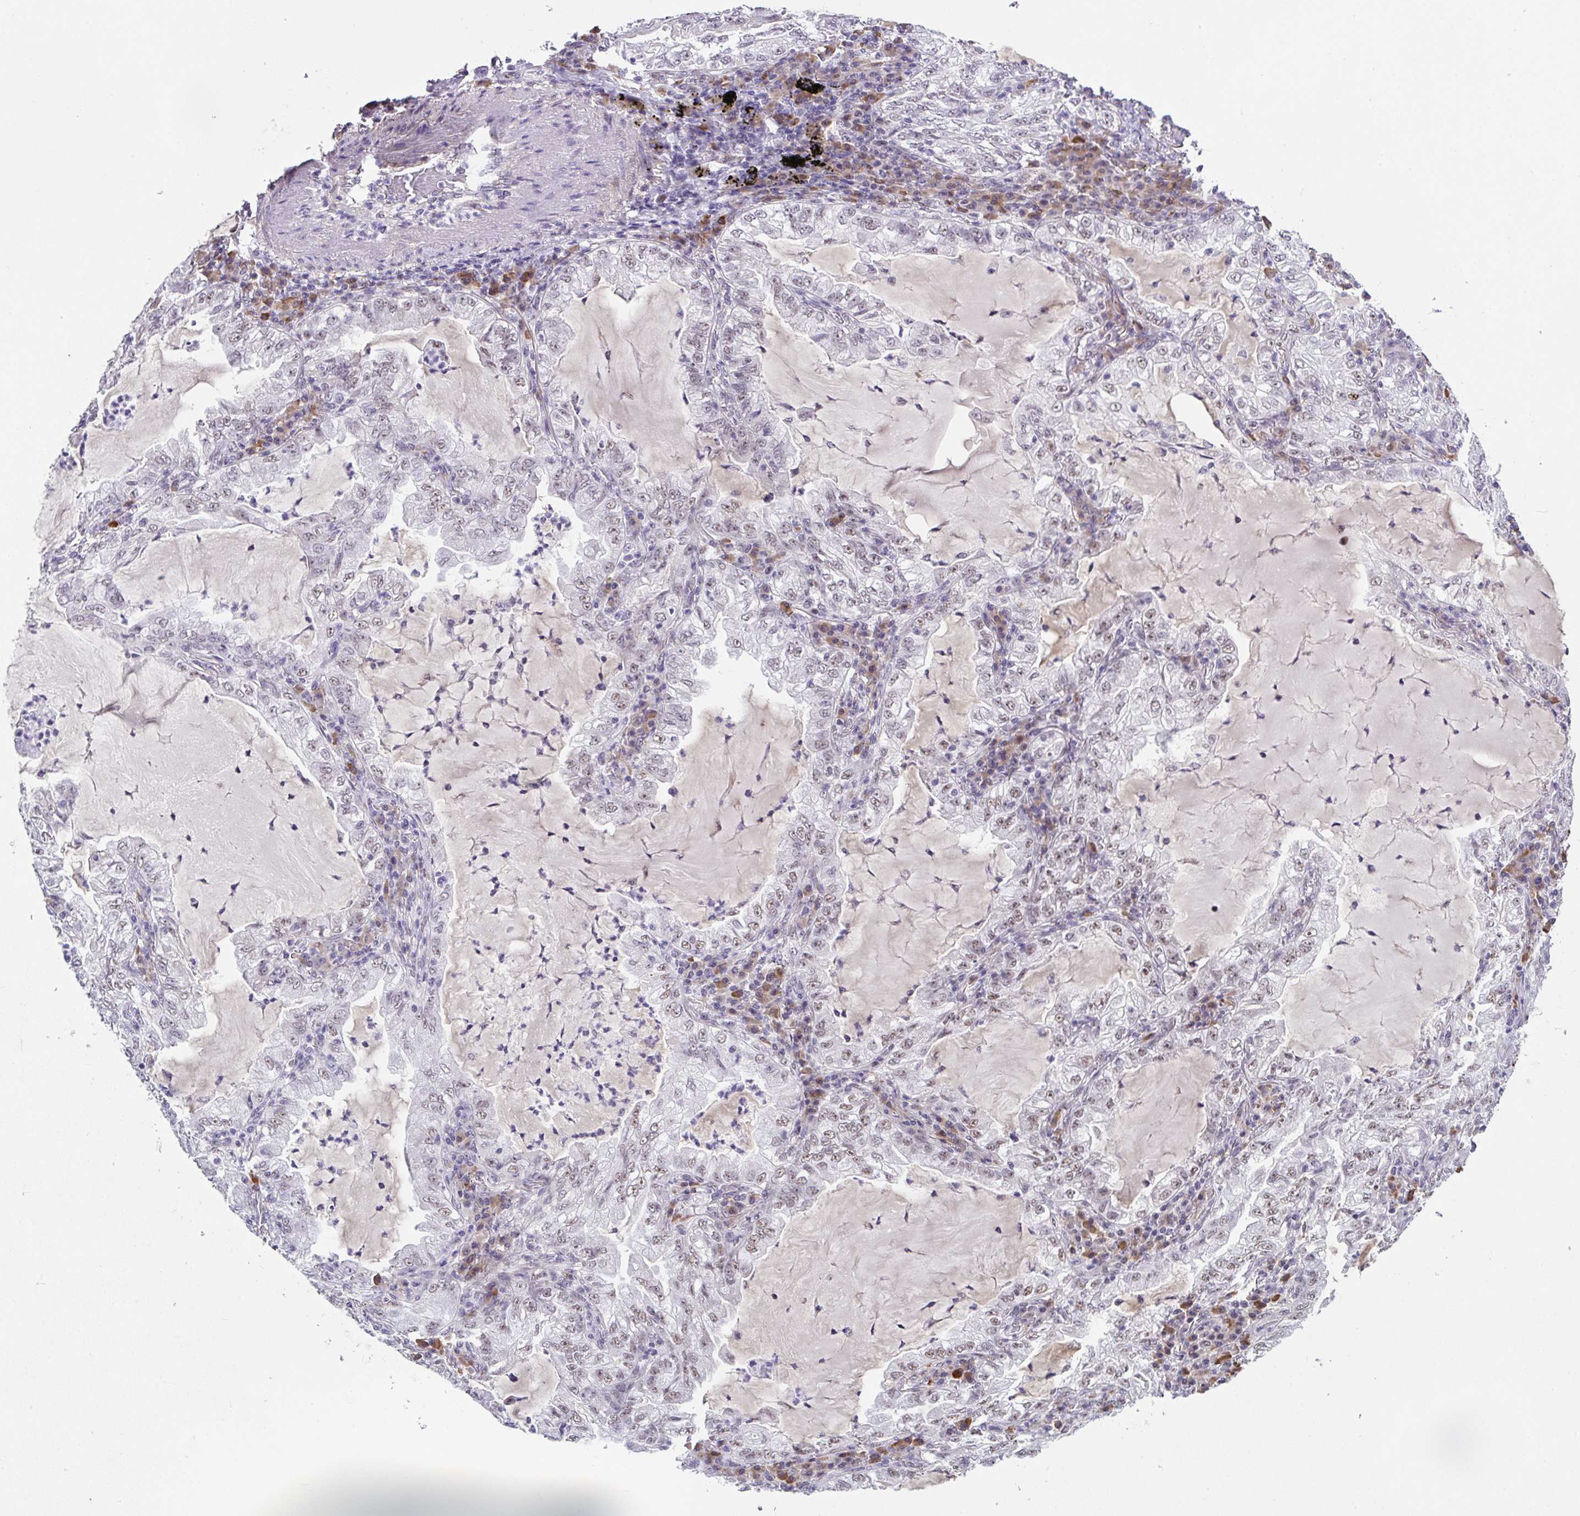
{"staining": {"intensity": "weak", "quantity": "25%-75%", "location": "nuclear"}, "tissue": "lung cancer", "cell_type": "Tumor cells", "image_type": "cancer", "snomed": [{"axis": "morphology", "description": "Adenocarcinoma, NOS"}, {"axis": "topography", "description": "Lung"}], "caption": "This is a histology image of IHC staining of lung cancer (adenocarcinoma), which shows weak staining in the nuclear of tumor cells.", "gene": "RBBP6", "patient": {"sex": "female", "age": 73}}